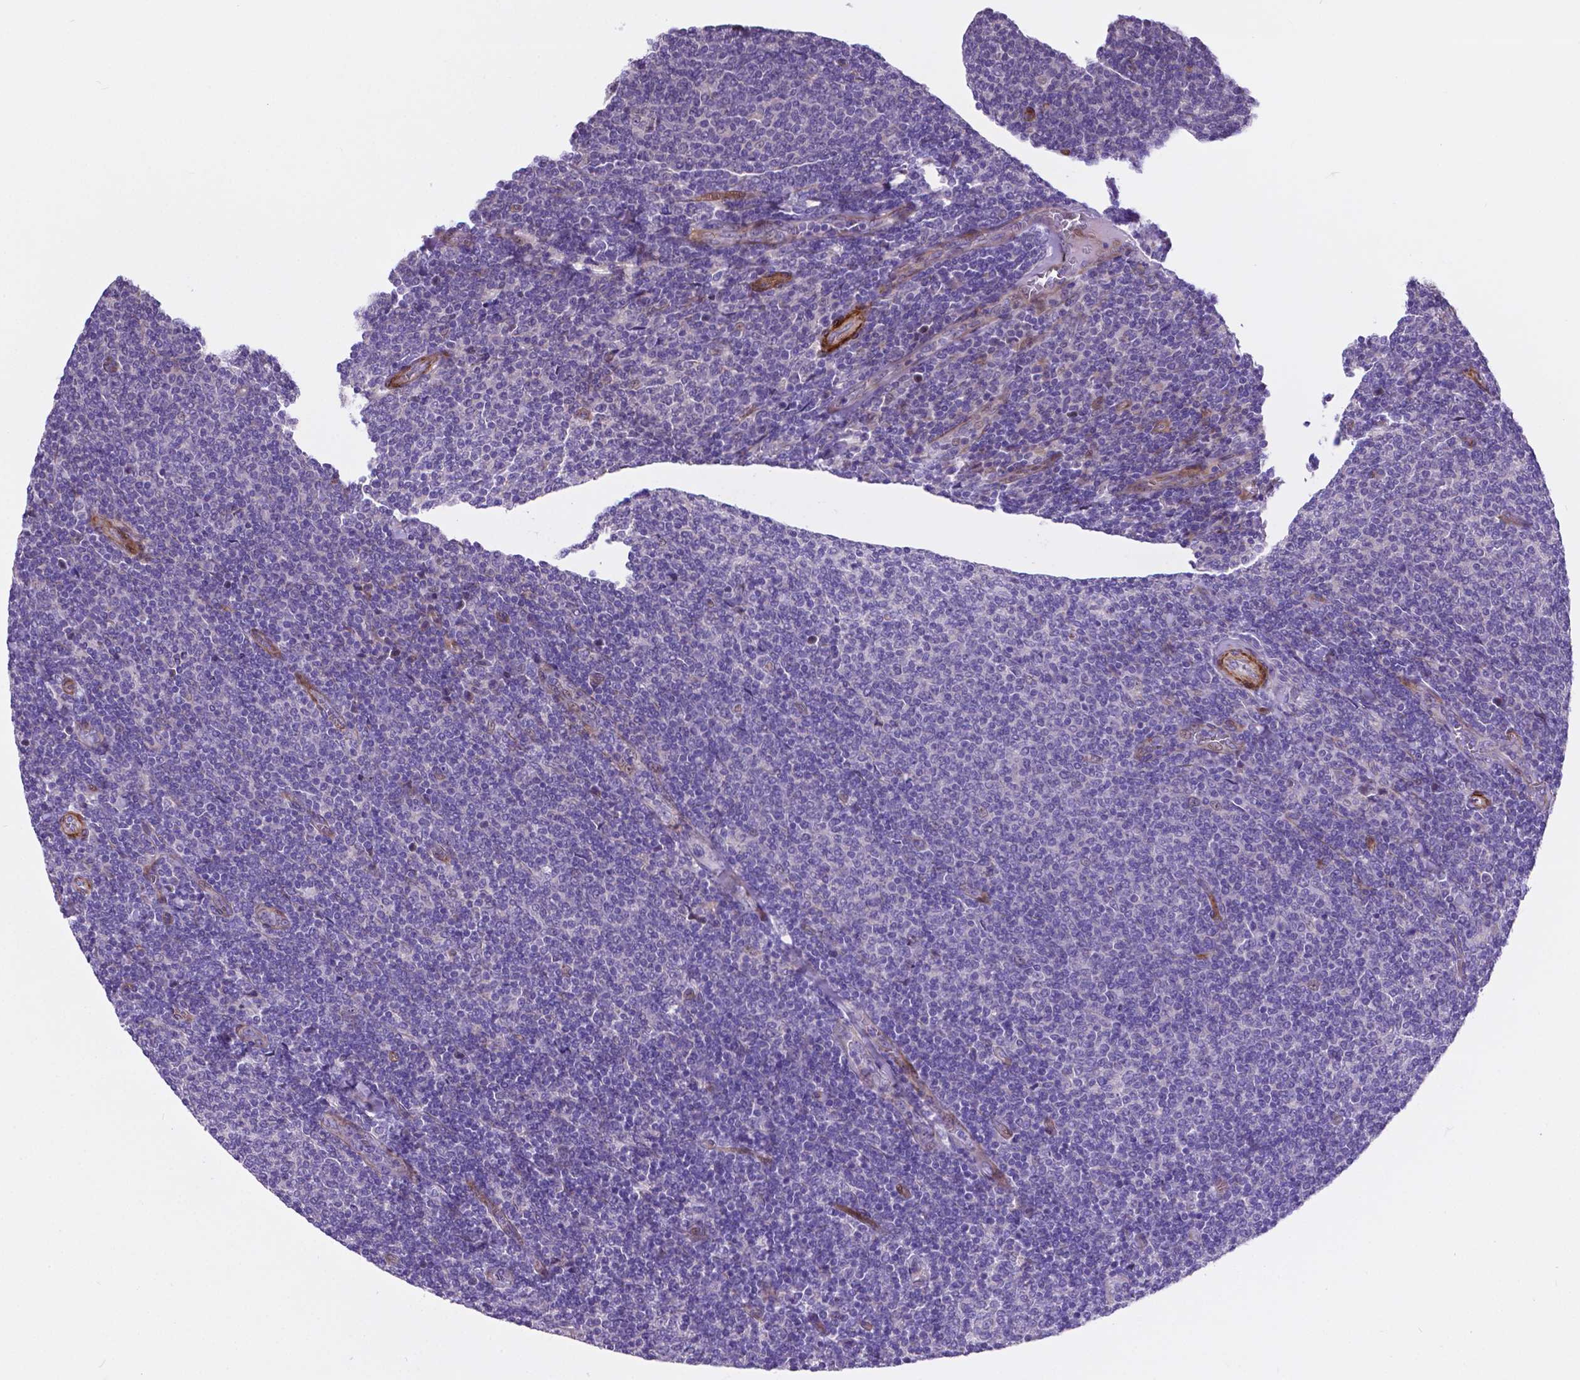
{"staining": {"intensity": "negative", "quantity": "none", "location": "none"}, "tissue": "lymphoma", "cell_type": "Tumor cells", "image_type": "cancer", "snomed": [{"axis": "morphology", "description": "Malignant lymphoma, non-Hodgkin's type, Low grade"}, {"axis": "topography", "description": "Lymph node"}], "caption": "Immunohistochemistry (IHC) of human malignant lymphoma, non-Hodgkin's type (low-grade) demonstrates no positivity in tumor cells. (Brightfield microscopy of DAB (3,3'-diaminobenzidine) immunohistochemistry (IHC) at high magnification).", "gene": "PFKFB4", "patient": {"sex": "male", "age": 52}}